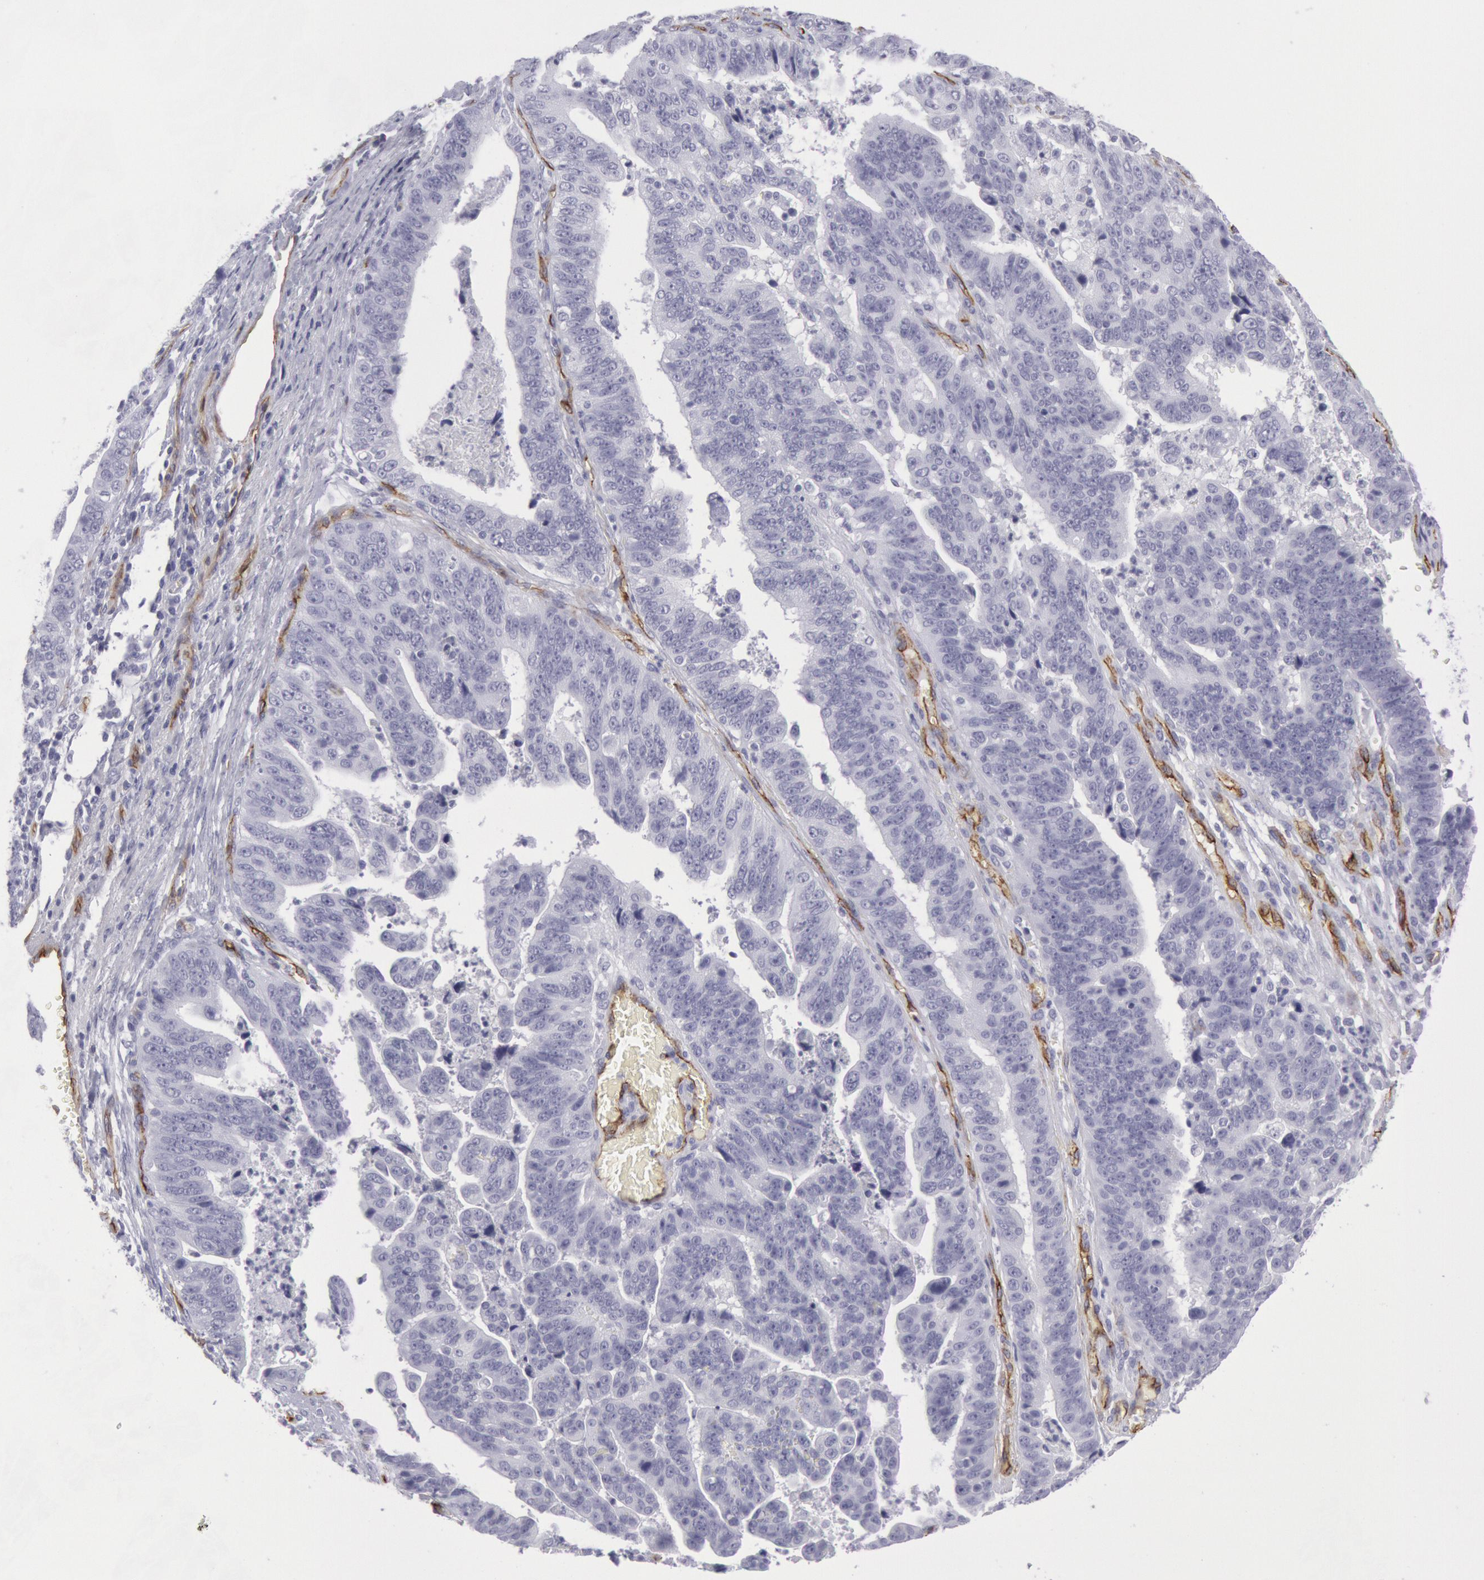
{"staining": {"intensity": "negative", "quantity": "none", "location": "none"}, "tissue": "stomach cancer", "cell_type": "Tumor cells", "image_type": "cancer", "snomed": [{"axis": "morphology", "description": "Adenocarcinoma, NOS"}, {"axis": "topography", "description": "Stomach, upper"}], "caption": "Protein analysis of stomach adenocarcinoma shows no significant expression in tumor cells.", "gene": "CDH13", "patient": {"sex": "female", "age": 50}}